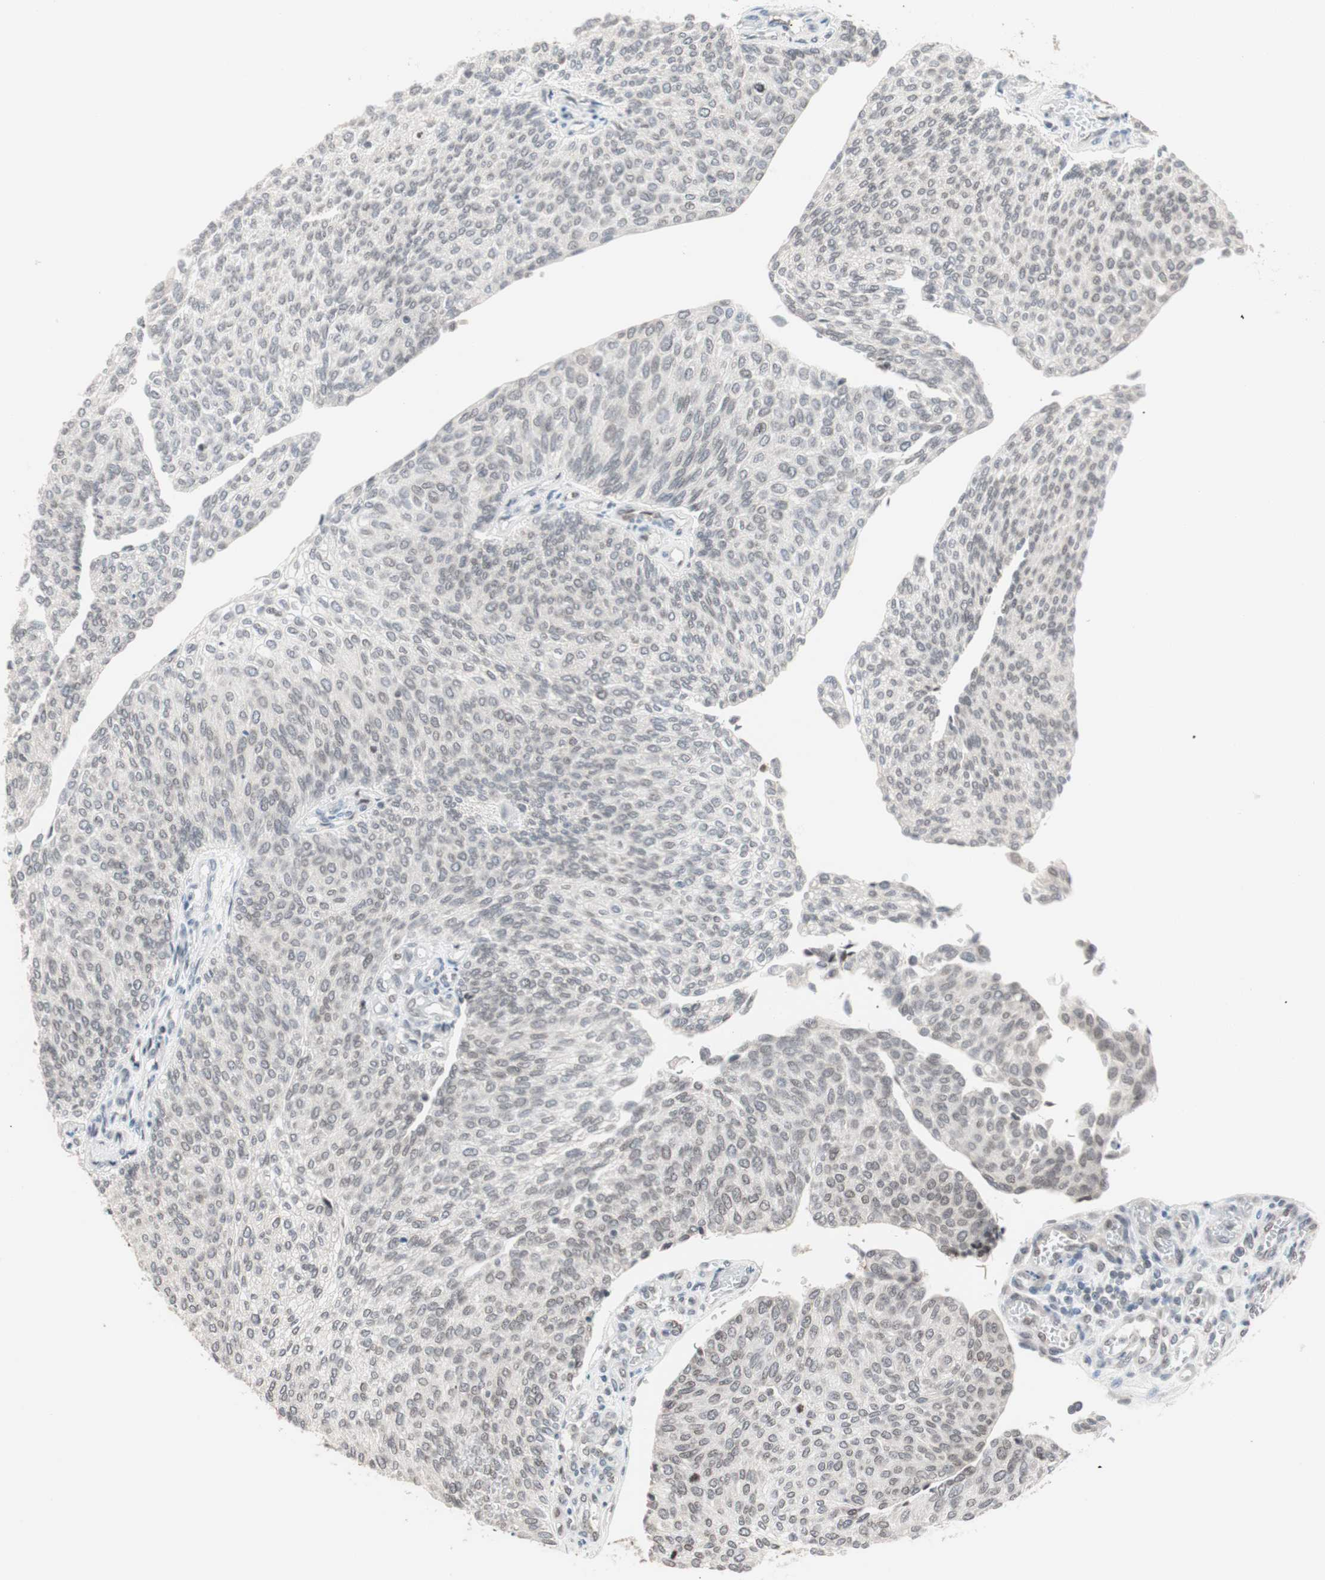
{"staining": {"intensity": "negative", "quantity": "none", "location": "none"}, "tissue": "urothelial cancer", "cell_type": "Tumor cells", "image_type": "cancer", "snomed": [{"axis": "morphology", "description": "Urothelial carcinoma, Low grade"}, {"axis": "topography", "description": "Urinary bladder"}], "caption": "High power microscopy micrograph of an immunohistochemistry image of urothelial cancer, revealing no significant staining in tumor cells.", "gene": "LIG3", "patient": {"sex": "female", "age": 79}}